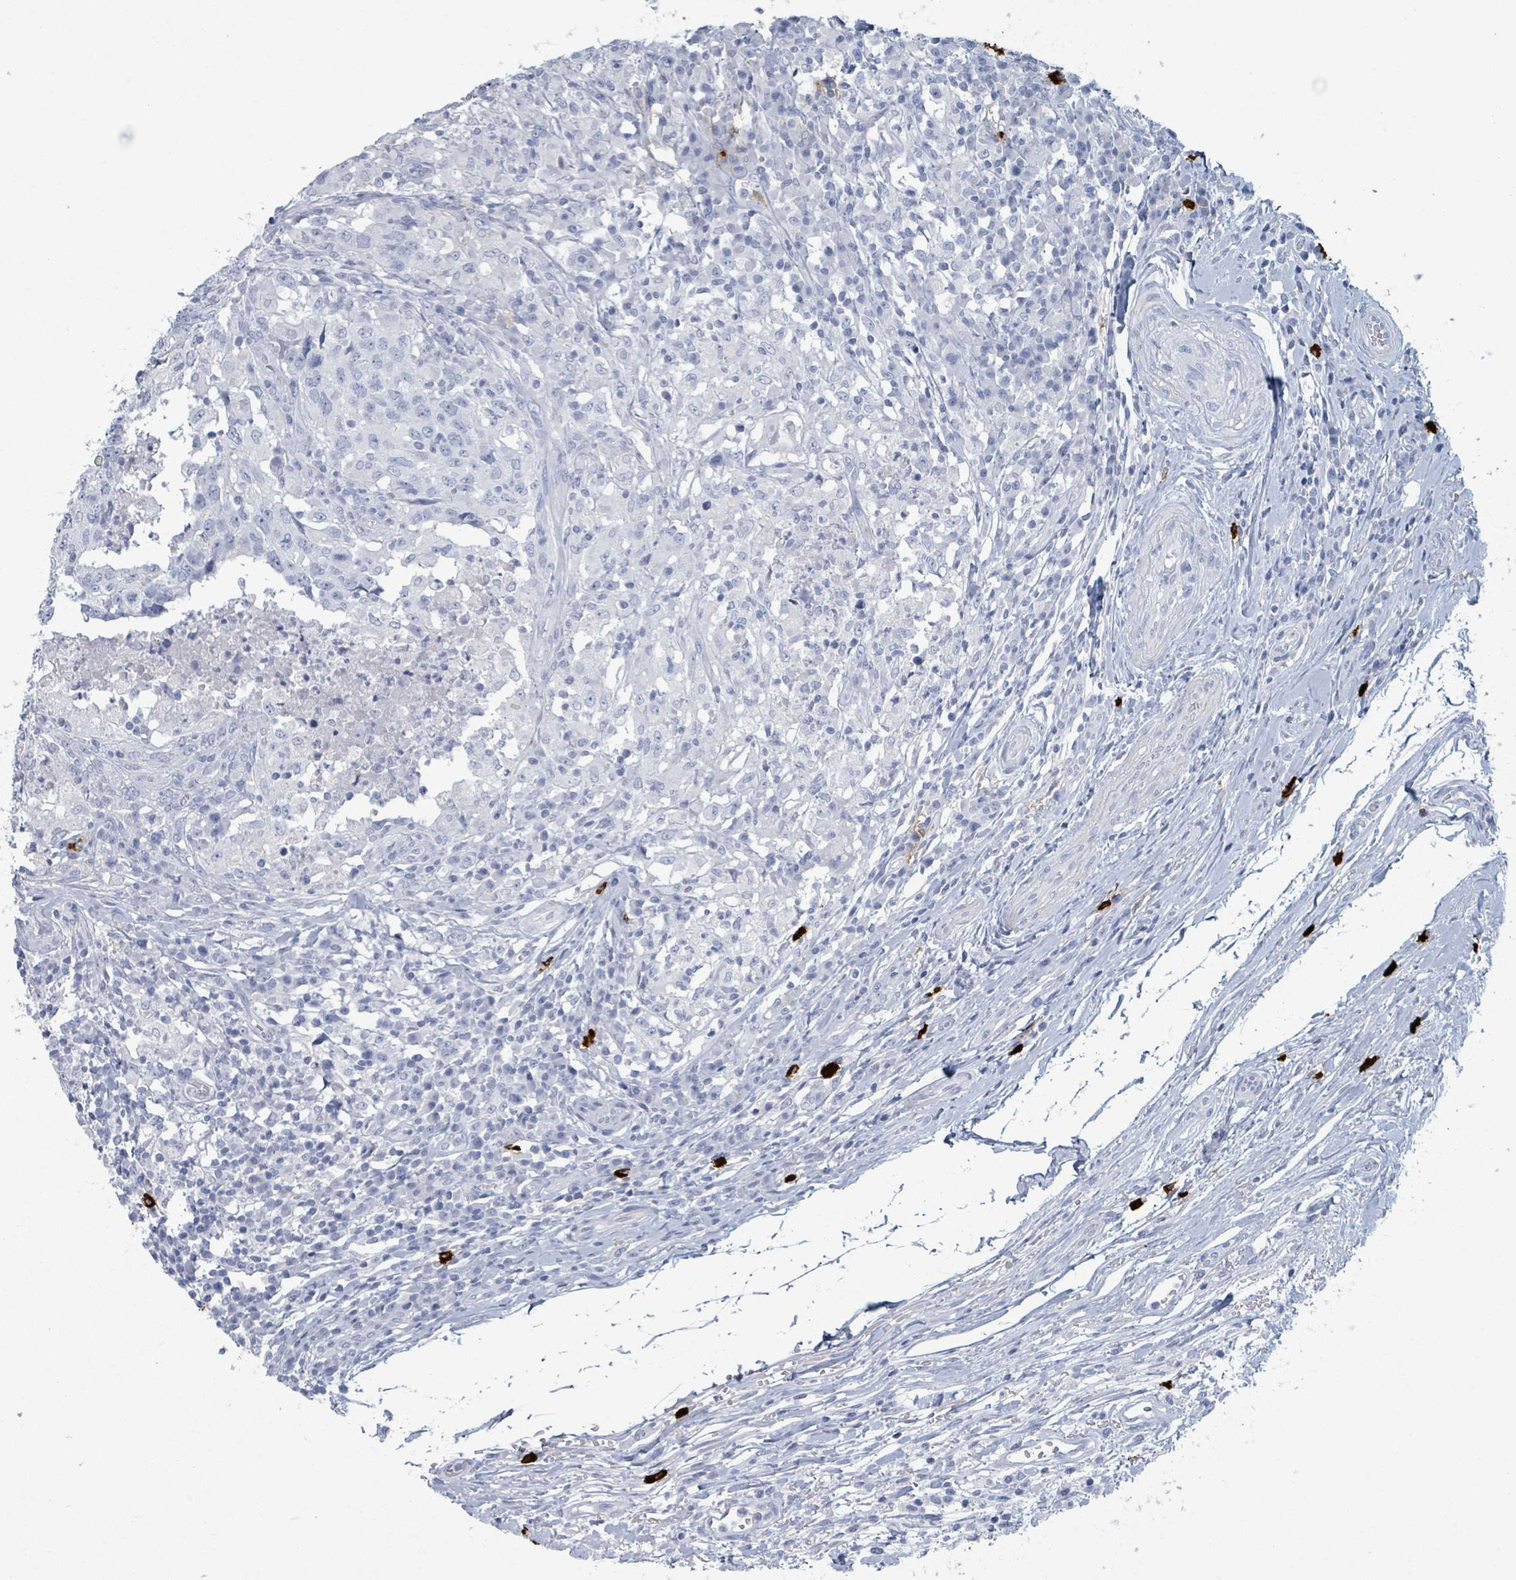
{"staining": {"intensity": "negative", "quantity": "none", "location": "none"}, "tissue": "head and neck cancer", "cell_type": "Tumor cells", "image_type": "cancer", "snomed": [{"axis": "morphology", "description": "Normal tissue, NOS"}, {"axis": "morphology", "description": "Squamous cell carcinoma, NOS"}, {"axis": "topography", "description": "Skeletal muscle"}, {"axis": "topography", "description": "Vascular tissue"}, {"axis": "topography", "description": "Peripheral nerve tissue"}, {"axis": "topography", "description": "Head-Neck"}], "caption": "A high-resolution photomicrograph shows IHC staining of squamous cell carcinoma (head and neck), which displays no significant staining in tumor cells. The staining was performed using DAB (3,3'-diaminobenzidine) to visualize the protein expression in brown, while the nuclei were stained in blue with hematoxylin (Magnification: 20x).", "gene": "VPS13D", "patient": {"sex": "male", "age": 66}}